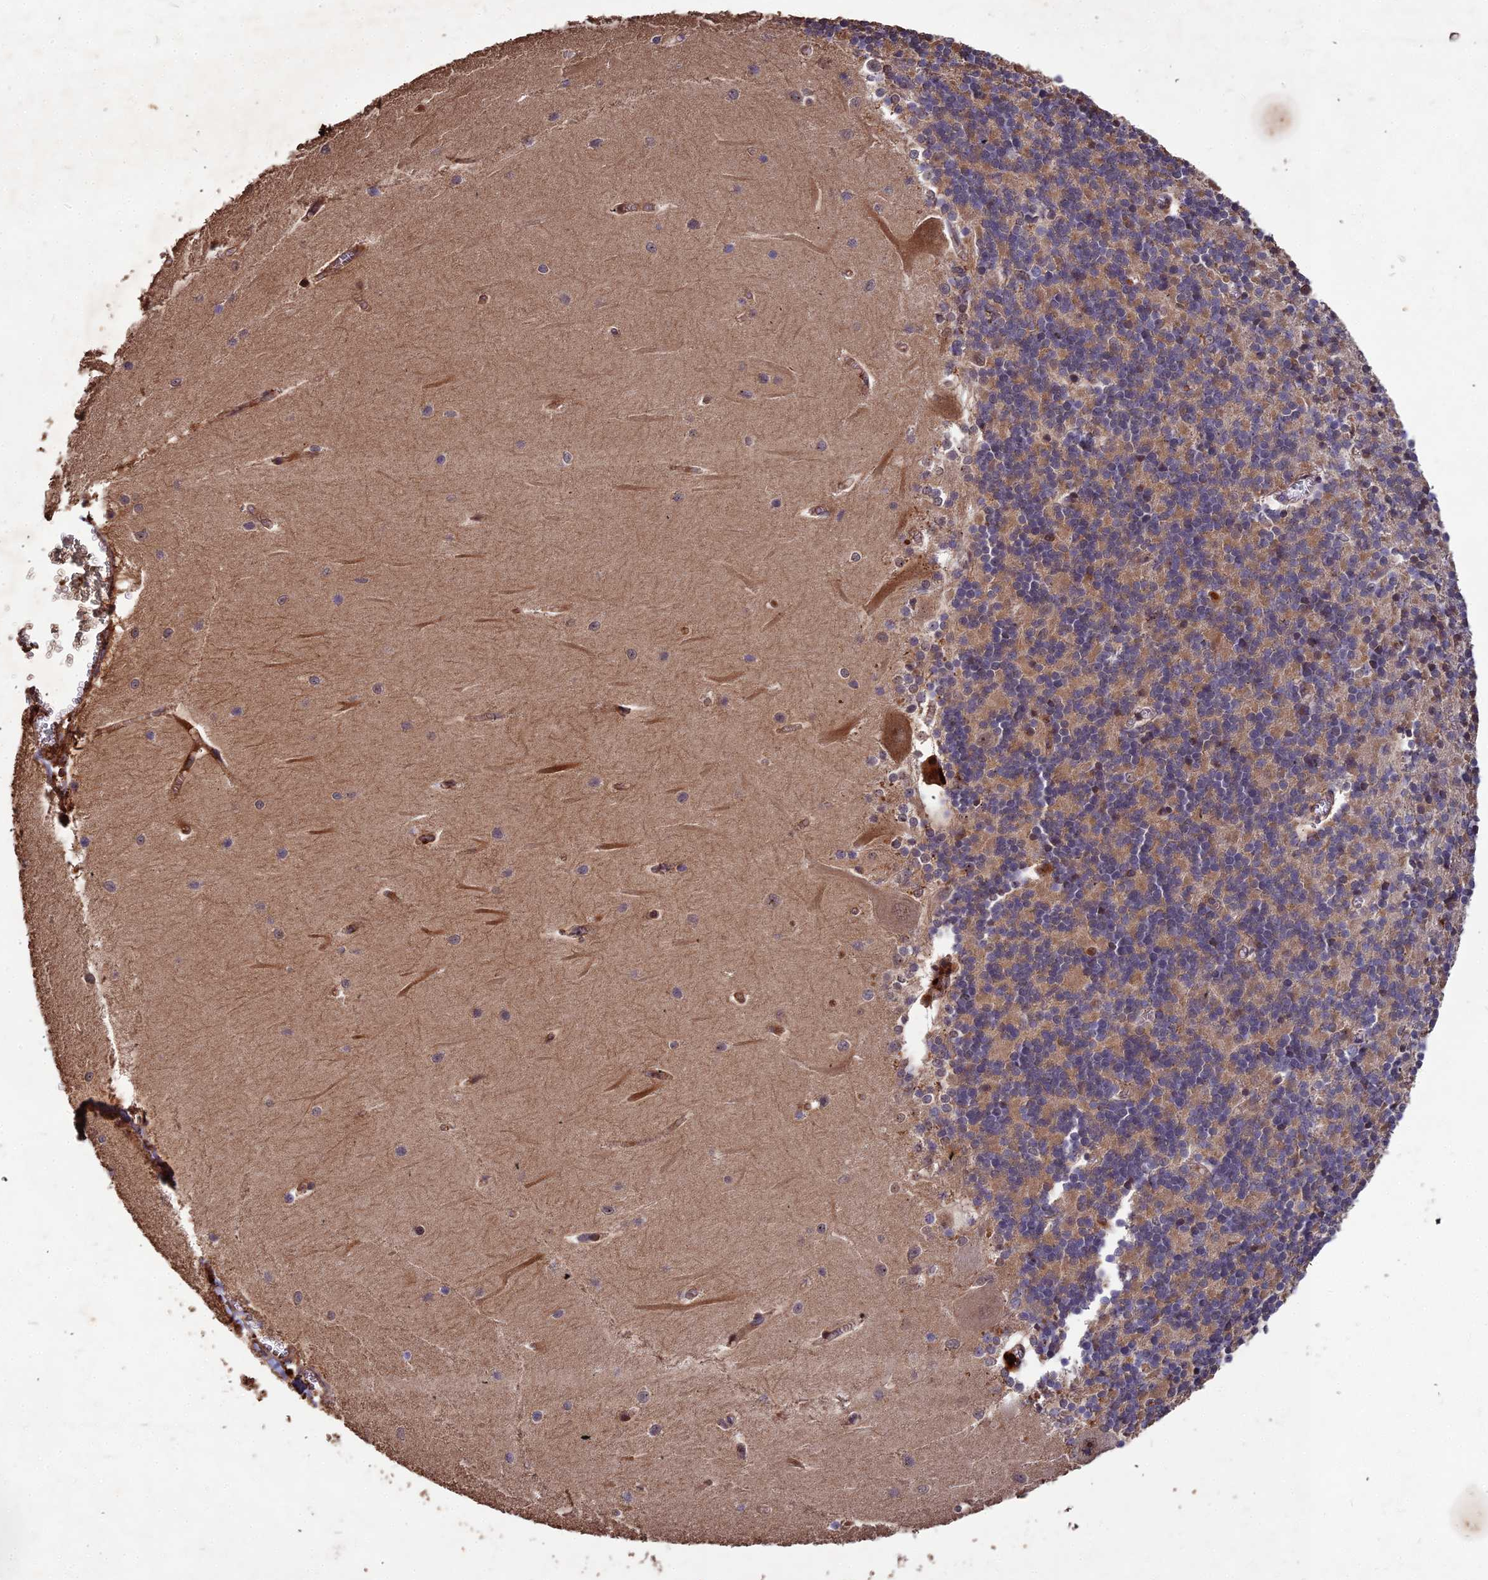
{"staining": {"intensity": "moderate", "quantity": "25%-75%", "location": "cytoplasmic/membranous"}, "tissue": "cerebellum", "cell_type": "Cells in granular layer", "image_type": "normal", "snomed": [{"axis": "morphology", "description": "Normal tissue, NOS"}, {"axis": "topography", "description": "Cerebellum"}], "caption": "The immunohistochemical stain labels moderate cytoplasmic/membranous expression in cells in granular layer of normal cerebellum.", "gene": "SYMPK", "patient": {"sex": "male", "age": 37}}